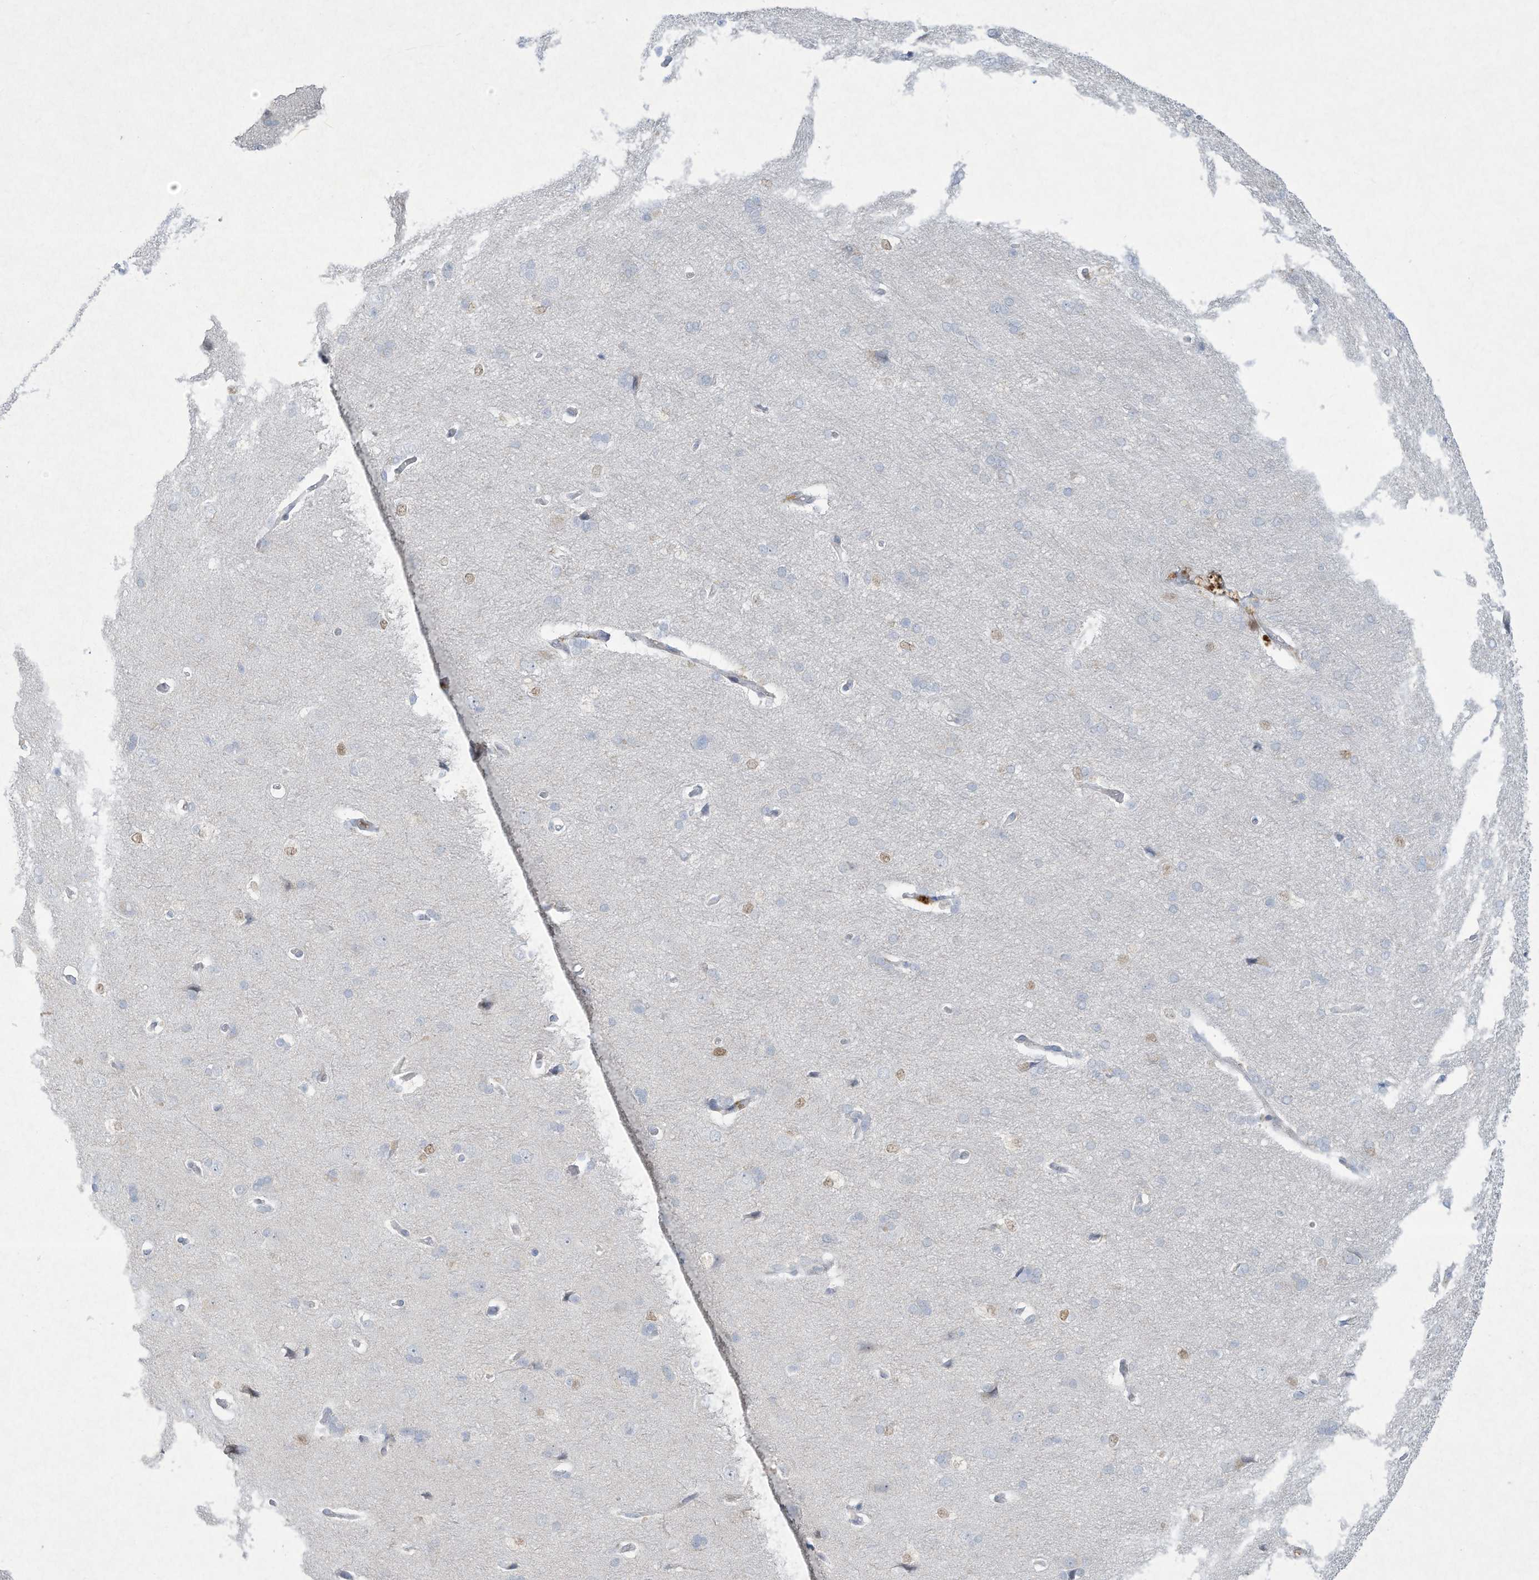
{"staining": {"intensity": "negative", "quantity": "none", "location": "none"}, "tissue": "cerebral cortex", "cell_type": "Endothelial cells", "image_type": "normal", "snomed": [{"axis": "morphology", "description": "Normal tissue, NOS"}, {"axis": "topography", "description": "Cerebral cortex"}], "caption": "IHC of normal cerebral cortex reveals no staining in endothelial cells. The staining is performed using DAB brown chromogen with nuclei counter-stained in using hematoxylin.", "gene": "PAX6", "patient": {"sex": "male", "age": 62}}